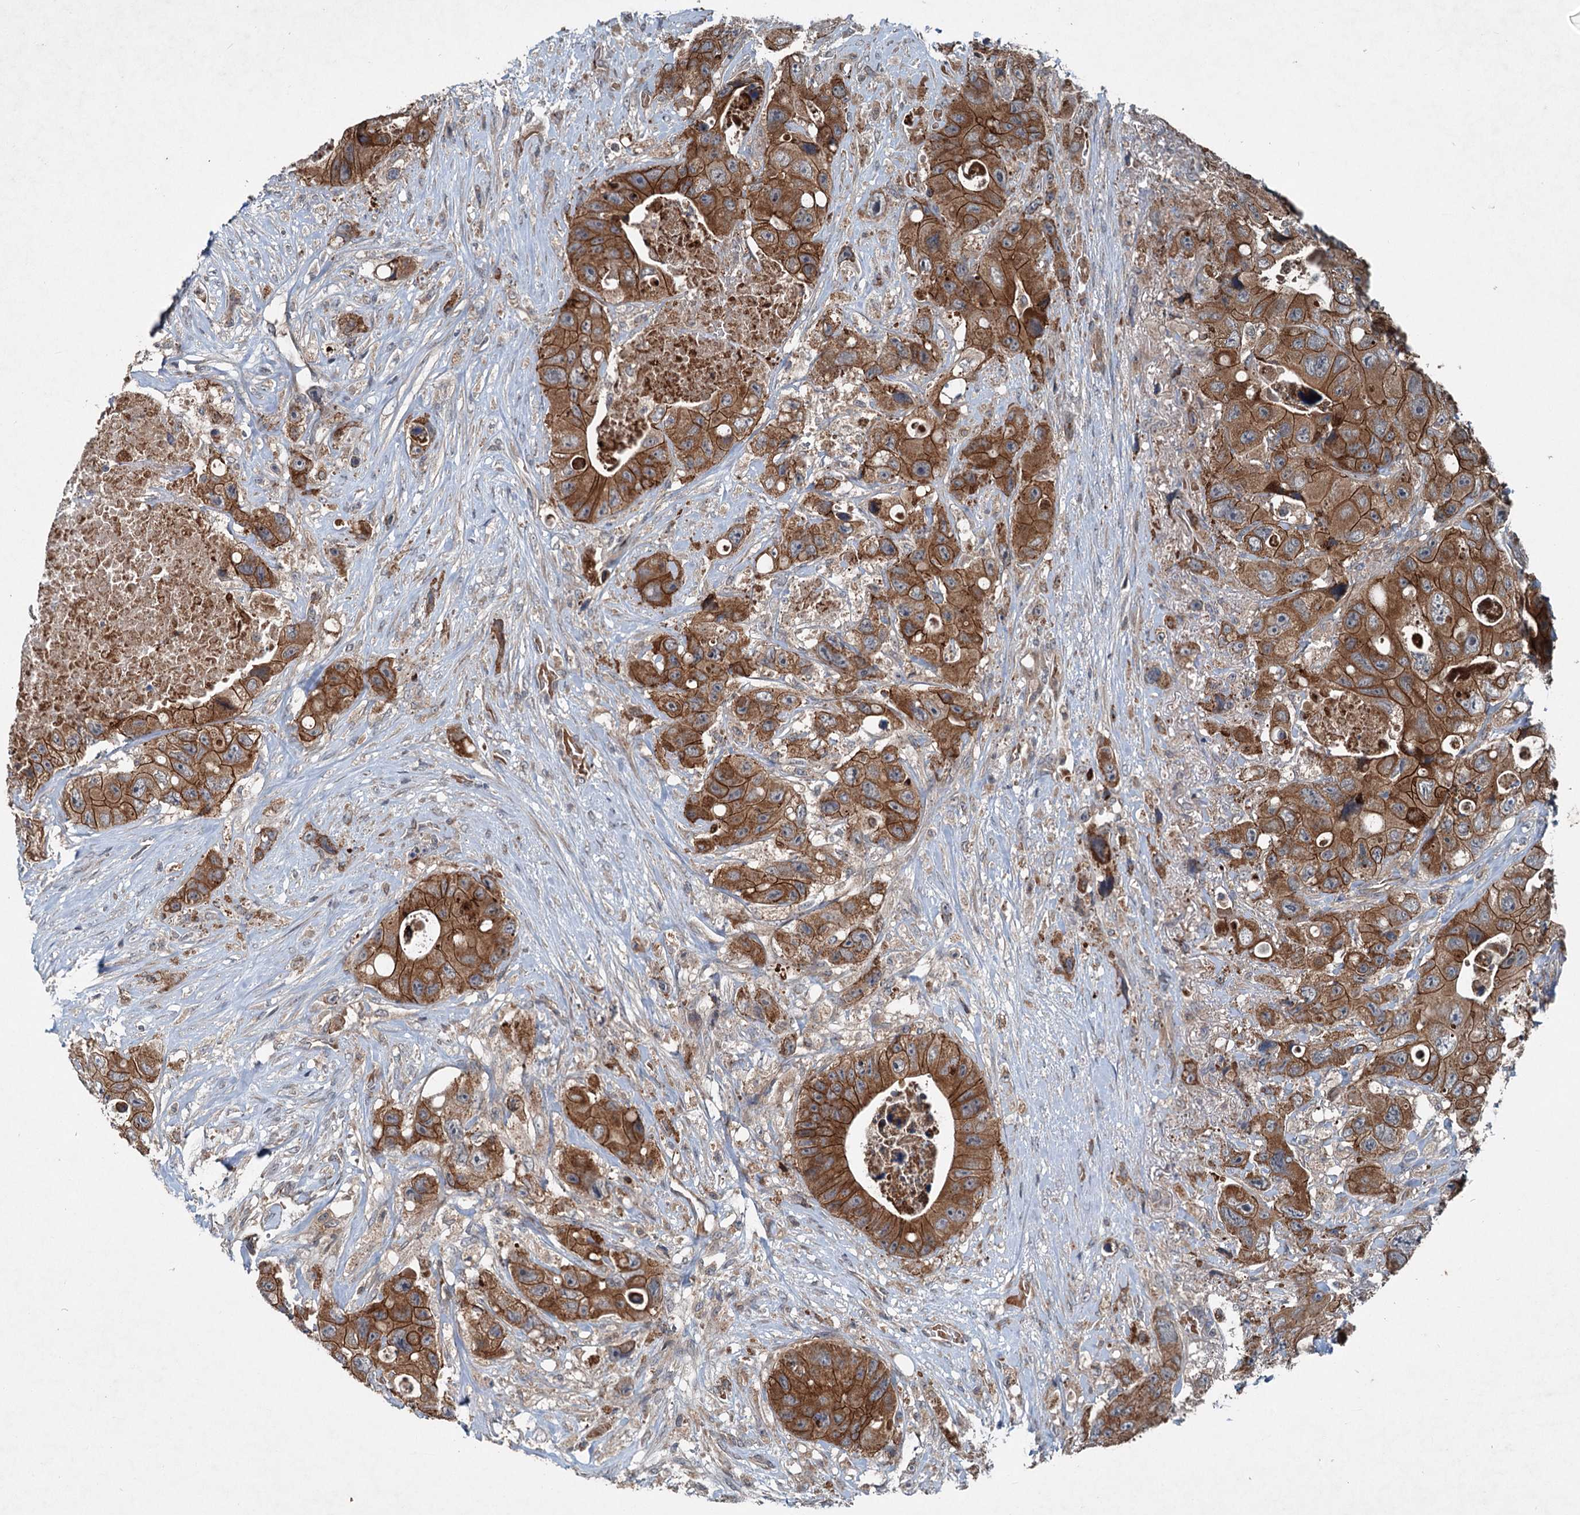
{"staining": {"intensity": "strong", "quantity": ">75%", "location": "cytoplasmic/membranous"}, "tissue": "colorectal cancer", "cell_type": "Tumor cells", "image_type": "cancer", "snomed": [{"axis": "morphology", "description": "Adenocarcinoma, NOS"}, {"axis": "topography", "description": "Colon"}], "caption": "A micrograph of human colorectal adenocarcinoma stained for a protein shows strong cytoplasmic/membranous brown staining in tumor cells.", "gene": "N4BP2L2", "patient": {"sex": "female", "age": 46}}